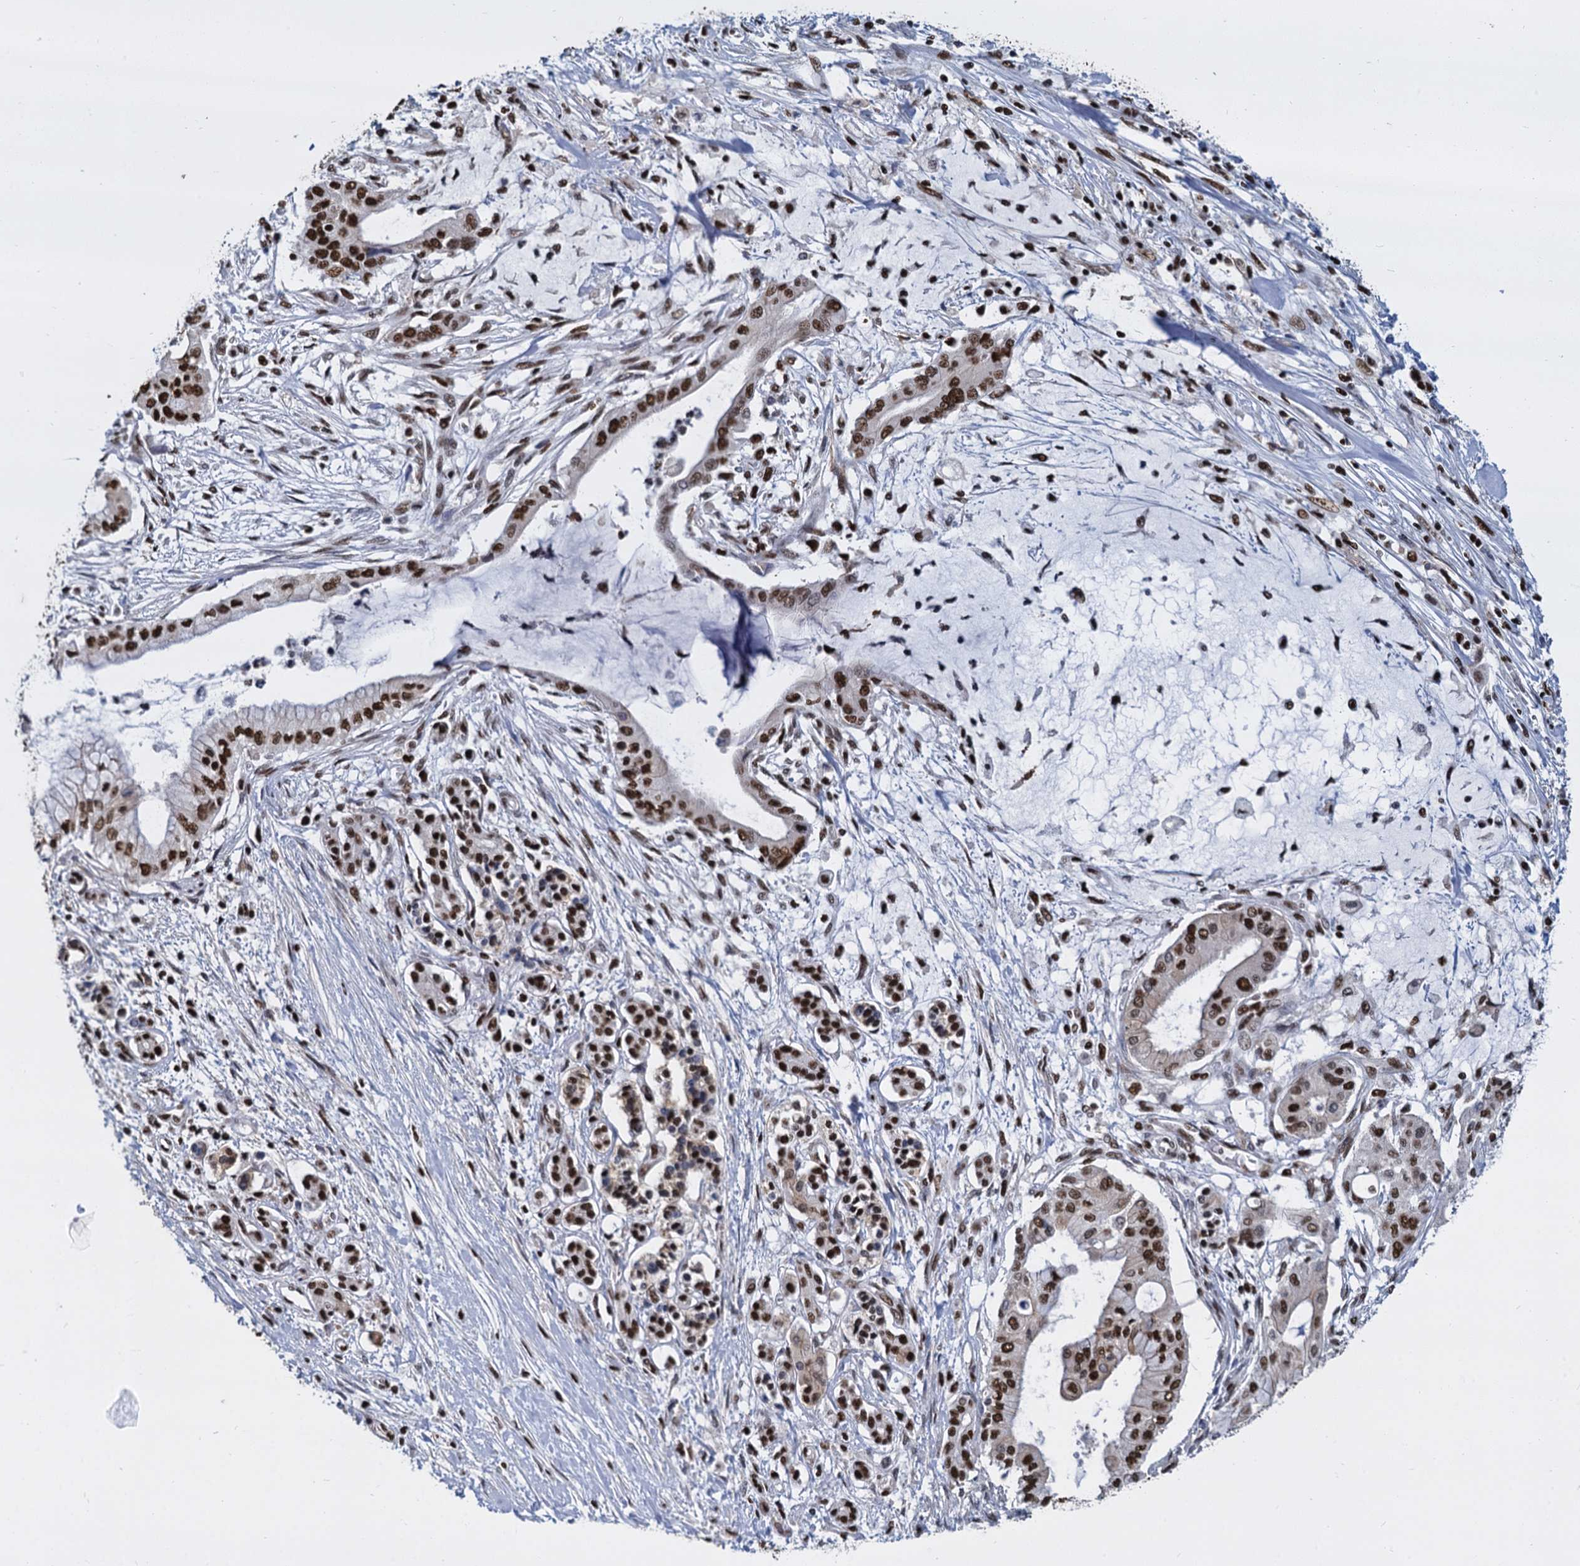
{"staining": {"intensity": "strong", "quantity": ">75%", "location": "nuclear"}, "tissue": "pancreatic cancer", "cell_type": "Tumor cells", "image_type": "cancer", "snomed": [{"axis": "morphology", "description": "Adenocarcinoma, NOS"}, {"axis": "topography", "description": "Pancreas"}], "caption": "A histopathology image of pancreatic adenocarcinoma stained for a protein reveals strong nuclear brown staining in tumor cells. (DAB (3,3'-diaminobenzidine) IHC, brown staining for protein, blue staining for nuclei).", "gene": "DCPS", "patient": {"sex": "male", "age": 46}}